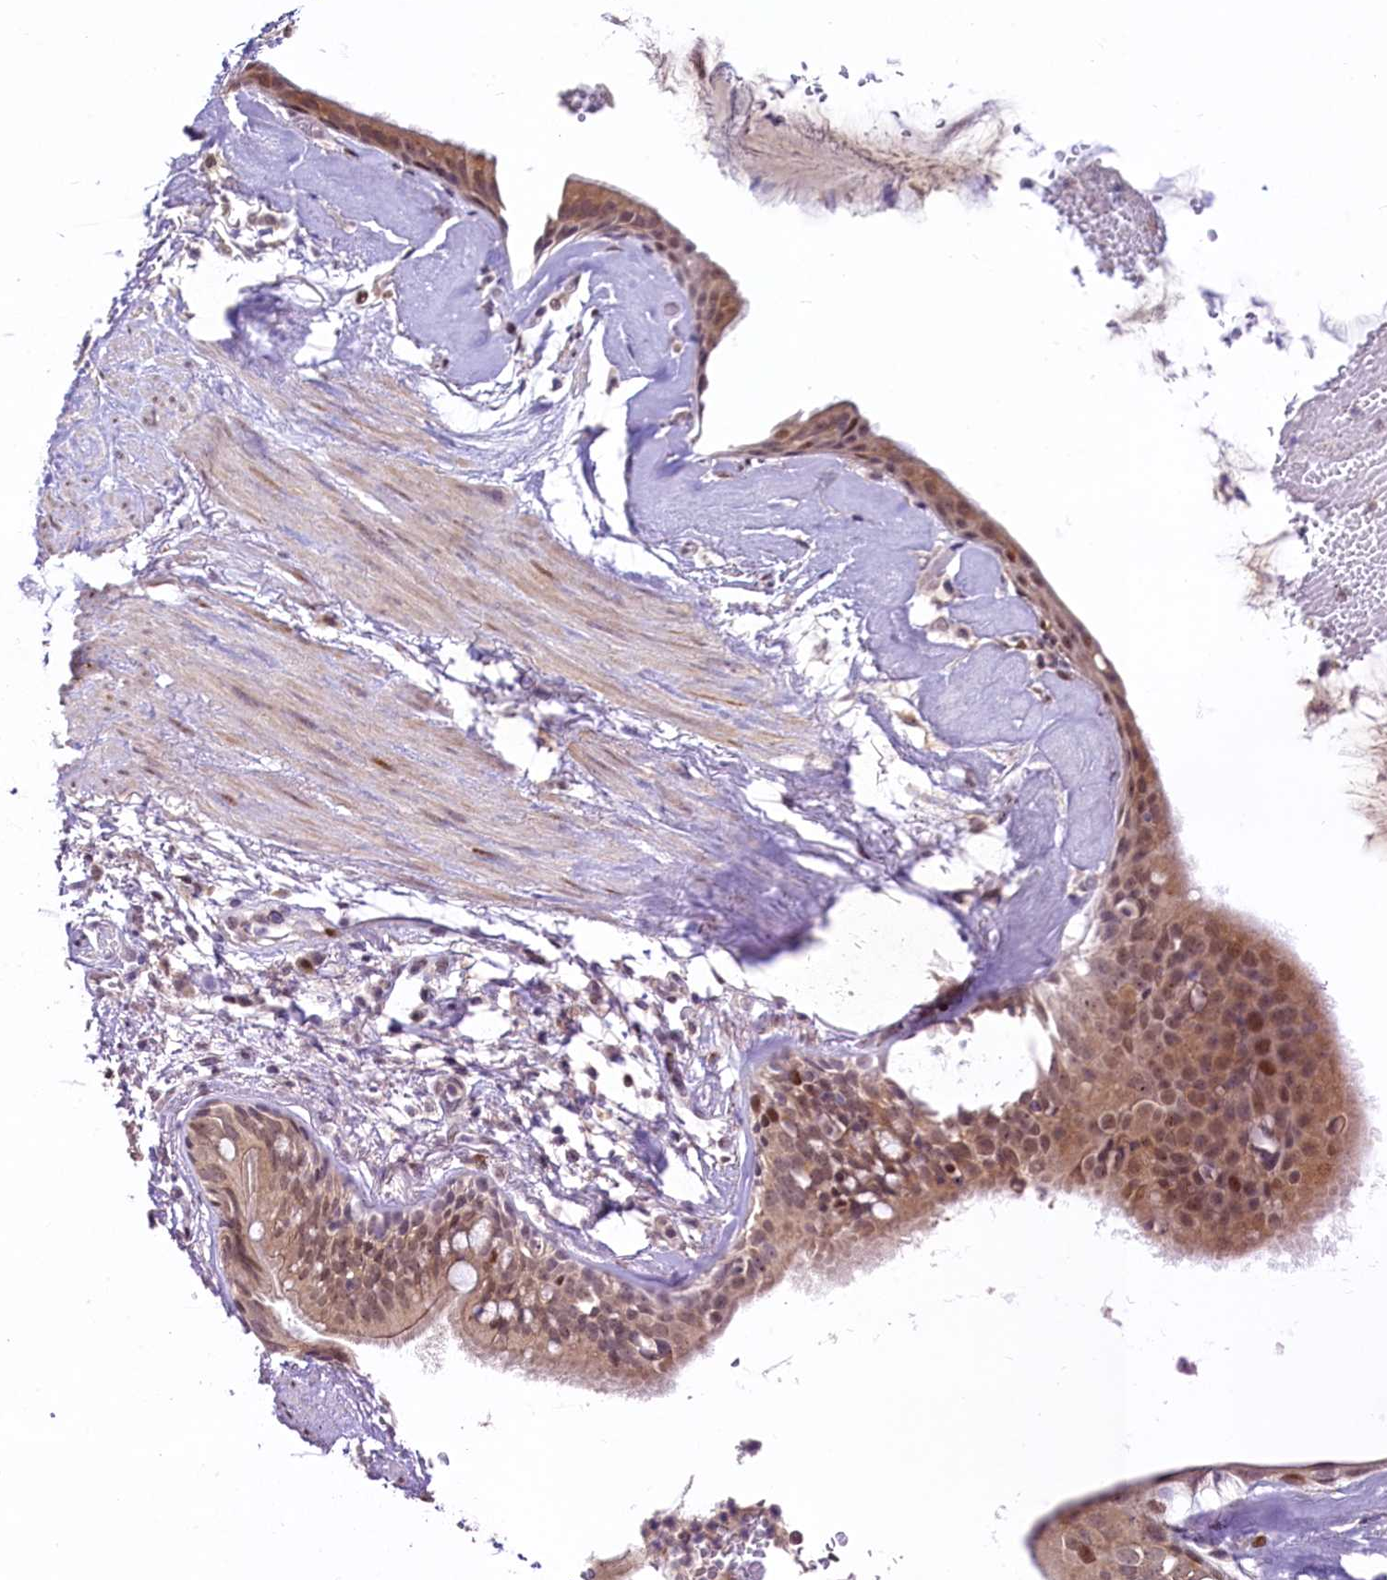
{"staining": {"intensity": "strong", "quantity": "25%-75%", "location": "cytoplasmic/membranous"}, "tissue": "adipose tissue", "cell_type": "Adipocytes", "image_type": "normal", "snomed": [{"axis": "morphology", "description": "Normal tissue, NOS"}, {"axis": "topography", "description": "Cartilage tissue"}], "caption": "Immunohistochemistry image of unremarkable adipose tissue: human adipose tissue stained using immunohistochemistry demonstrates high levels of strong protein expression localized specifically in the cytoplasmic/membranous of adipocytes, appearing as a cytoplasmic/membranous brown color.", "gene": "ANKS3", "patient": {"sex": "female", "age": 63}}